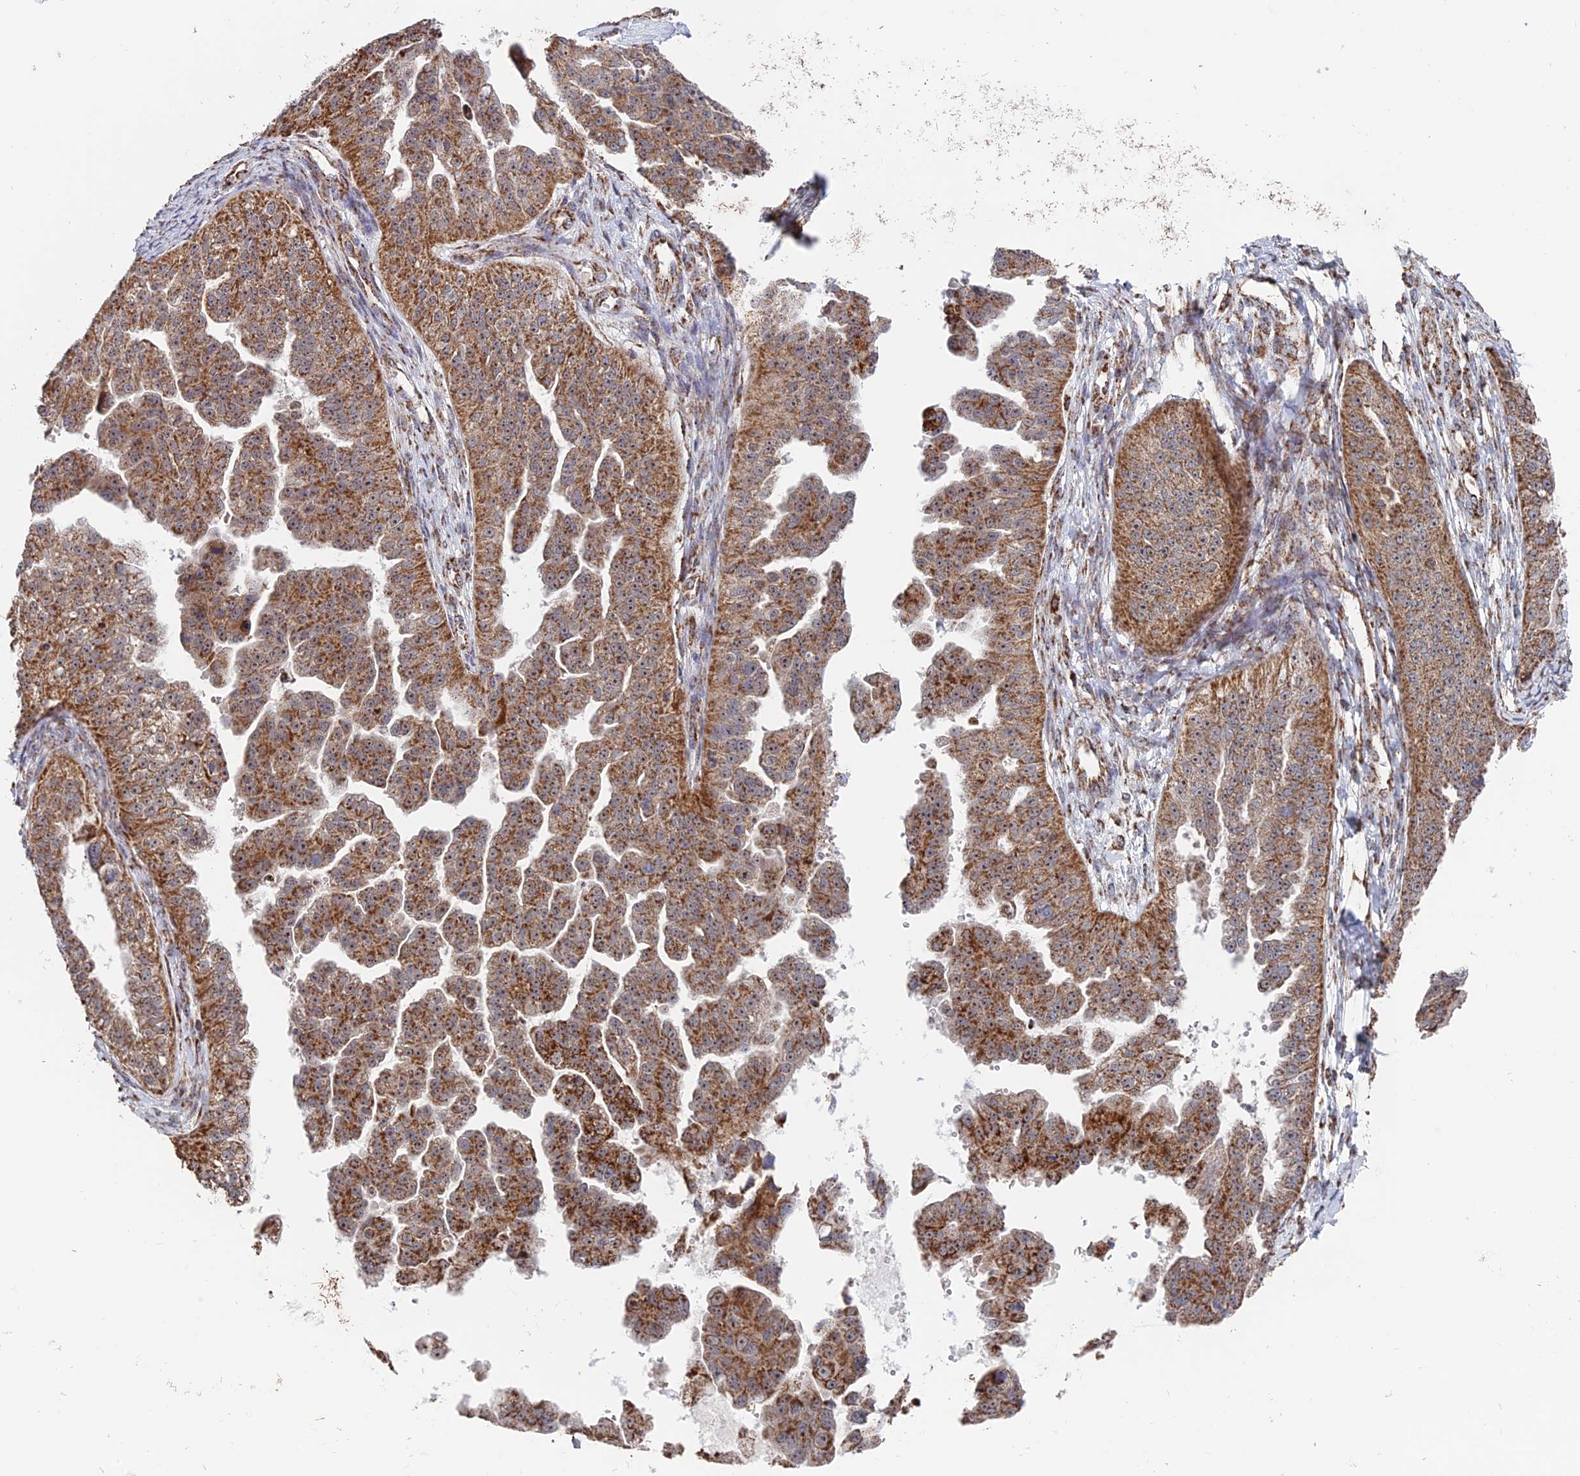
{"staining": {"intensity": "strong", "quantity": ">75%", "location": "cytoplasmic/membranous"}, "tissue": "ovarian cancer", "cell_type": "Tumor cells", "image_type": "cancer", "snomed": [{"axis": "morphology", "description": "Cystadenocarcinoma, serous, NOS"}, {"axis": "topography", "description": "Ovary"}], "caption": "Immunohistochemistry (IHC) of human ovarian cancer reveals high levels of strong cytoplasmic/membranous expression in approximately >75% of tumor cells.", "gene": "DTYMK", "patient": {"sex": "female", "age": 58}}